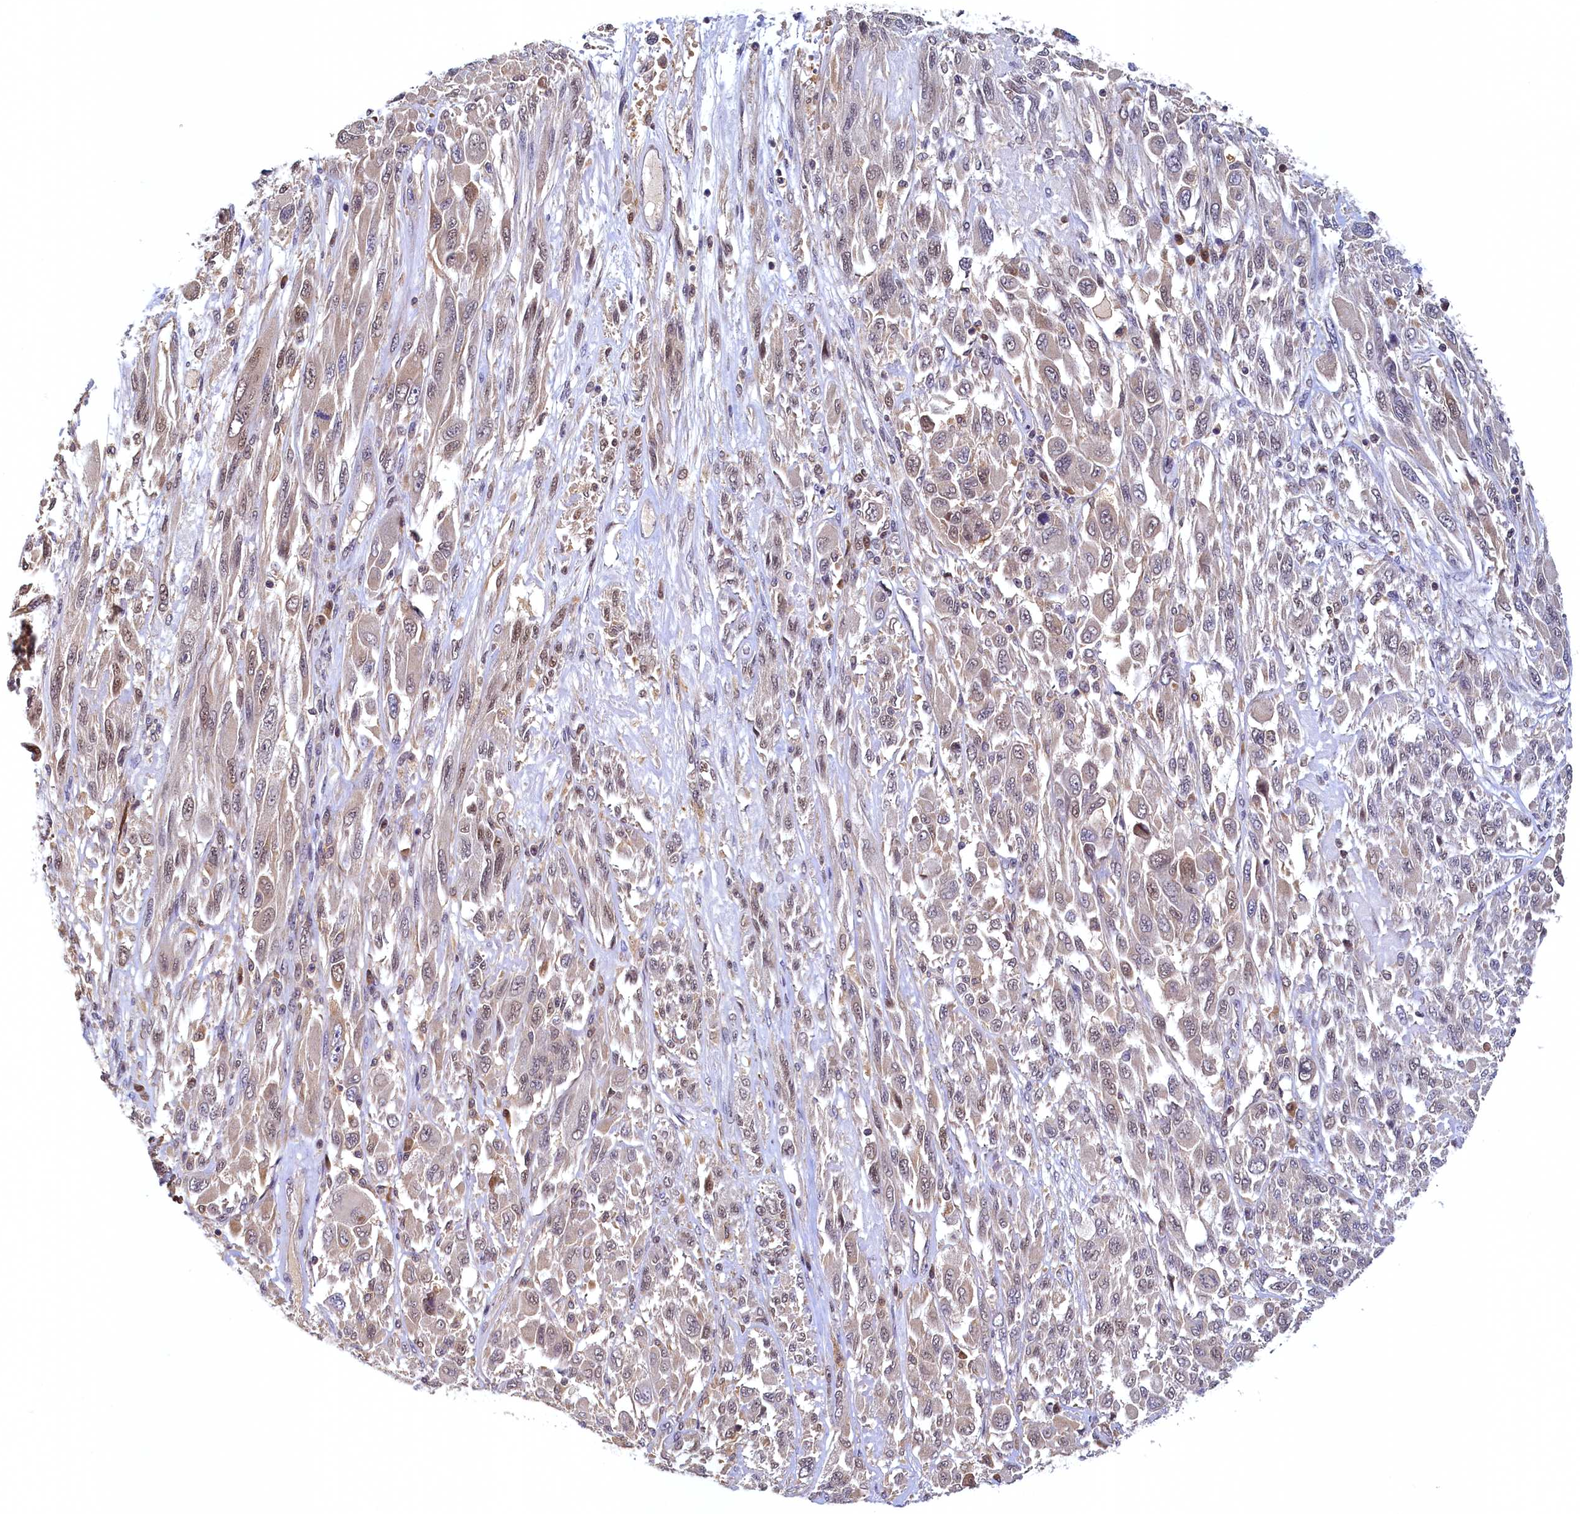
{"staining": {"intensity": "weak", "quantity": "25%-75%", "location": "nuclear"}, "tissue": "melanoma", "cell_type": "Tumor cells", "image_type": "cancer", "snomed": [{"axis": "morphology", "description": "Malignant melanoma, NOS"}, {"axis": "topography", "description": "Skin"}], "caption": "Human melanoma stained with a protein marker shows weak staining in tumor cells.", "gene": "PAAF1", "patient": {"sex": "female", "age": 91}}